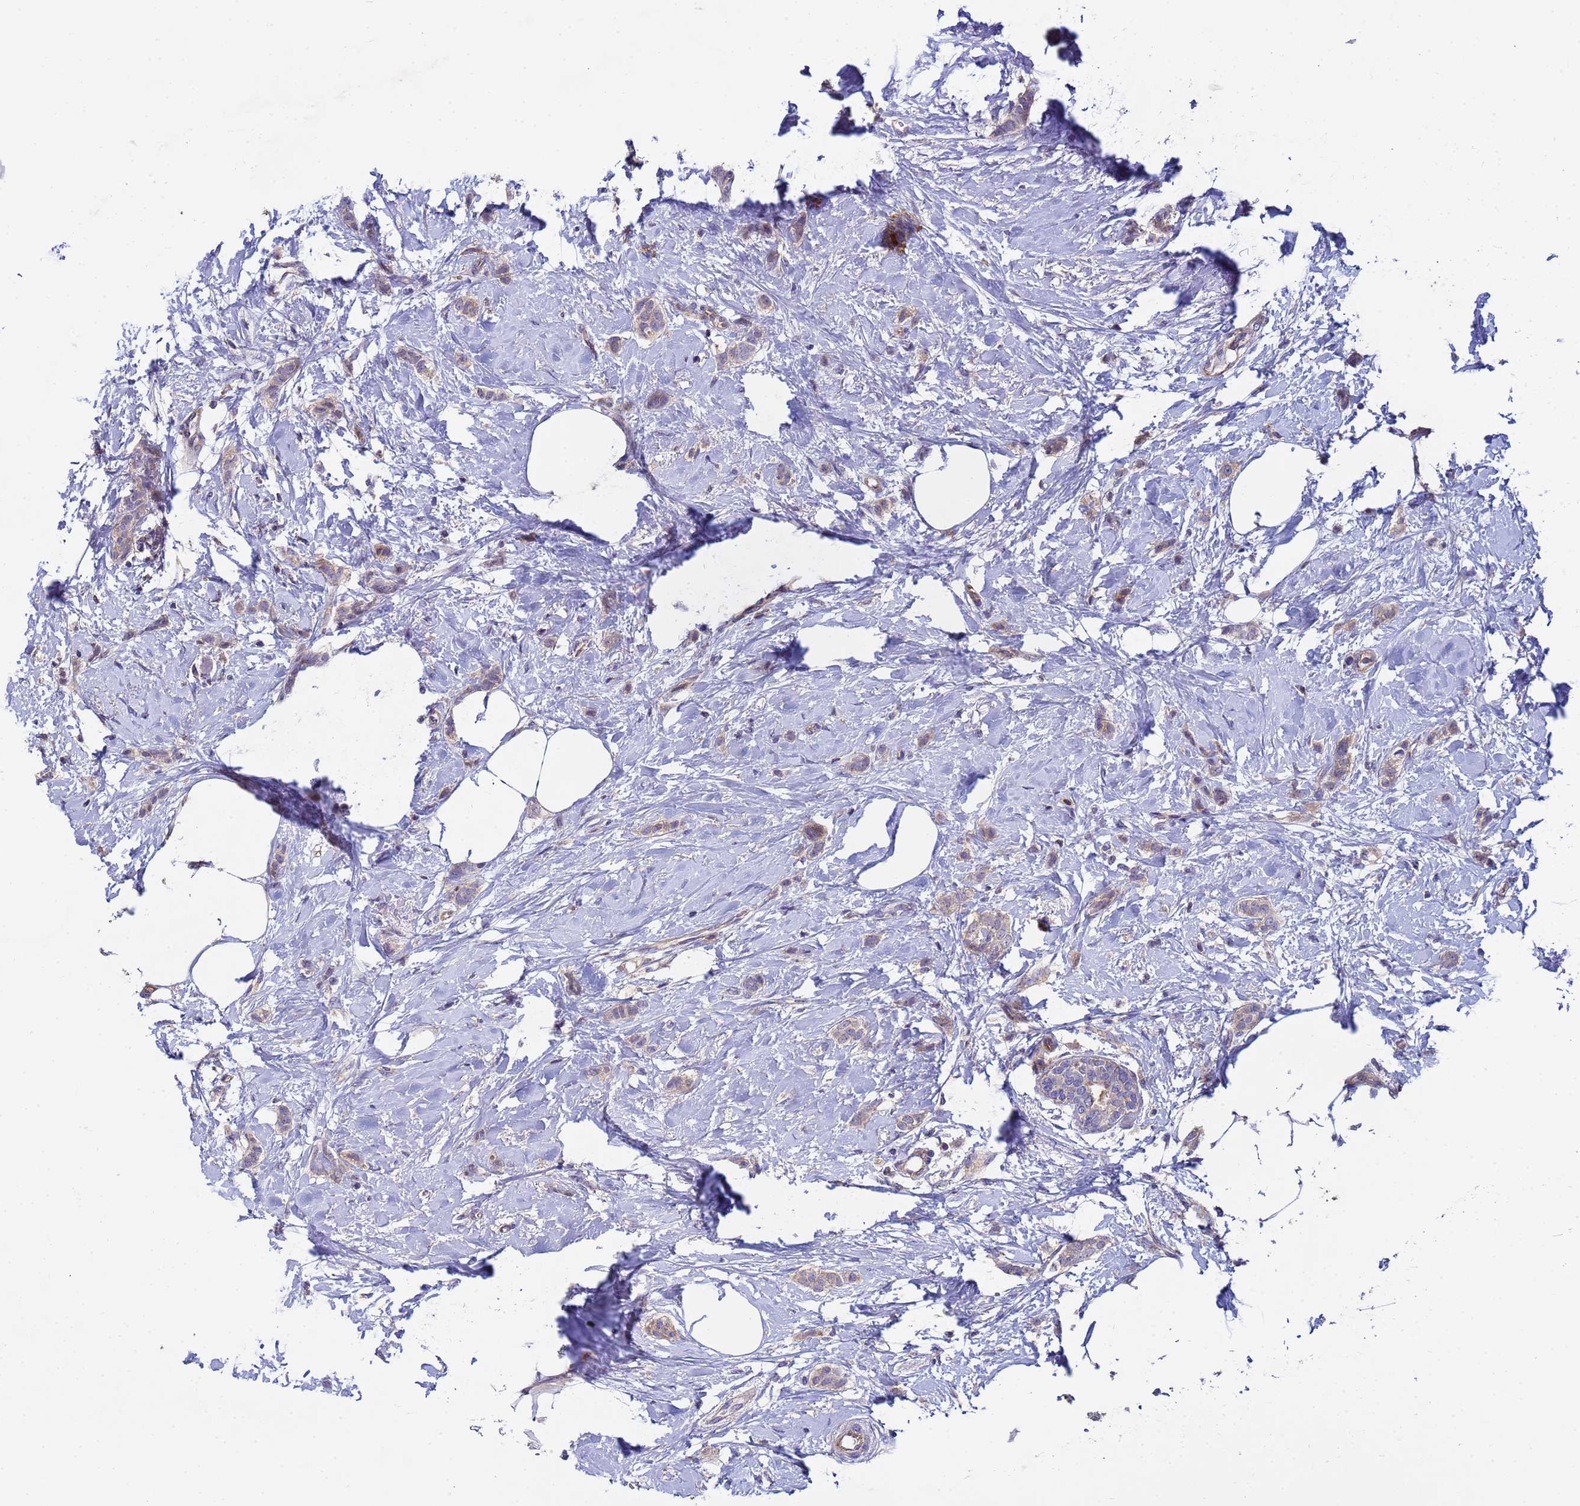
{"staining": {"intensity": "weak", "quantity": ">75%", "location": "cytoplasmic/membranous"}, "tissue": "breast cancer", "cell_type": "Tumor cells", "image_type": "cancer", "snomed": [{"axis": "morphology", "description": "Duct carcinoma"}, {"axis": "topography", "description": "Breast"}], "caption": "The image displays staining of breast invasive ductal carcinoma, revealing weak cytoplasmic/membranous protein positivity (brown color) within tumor cells. (DAB = brown stain, brightfield microscopy at high magnification).", "gene": "CDC34", "patient": {"sex": "female", "age": 72}}